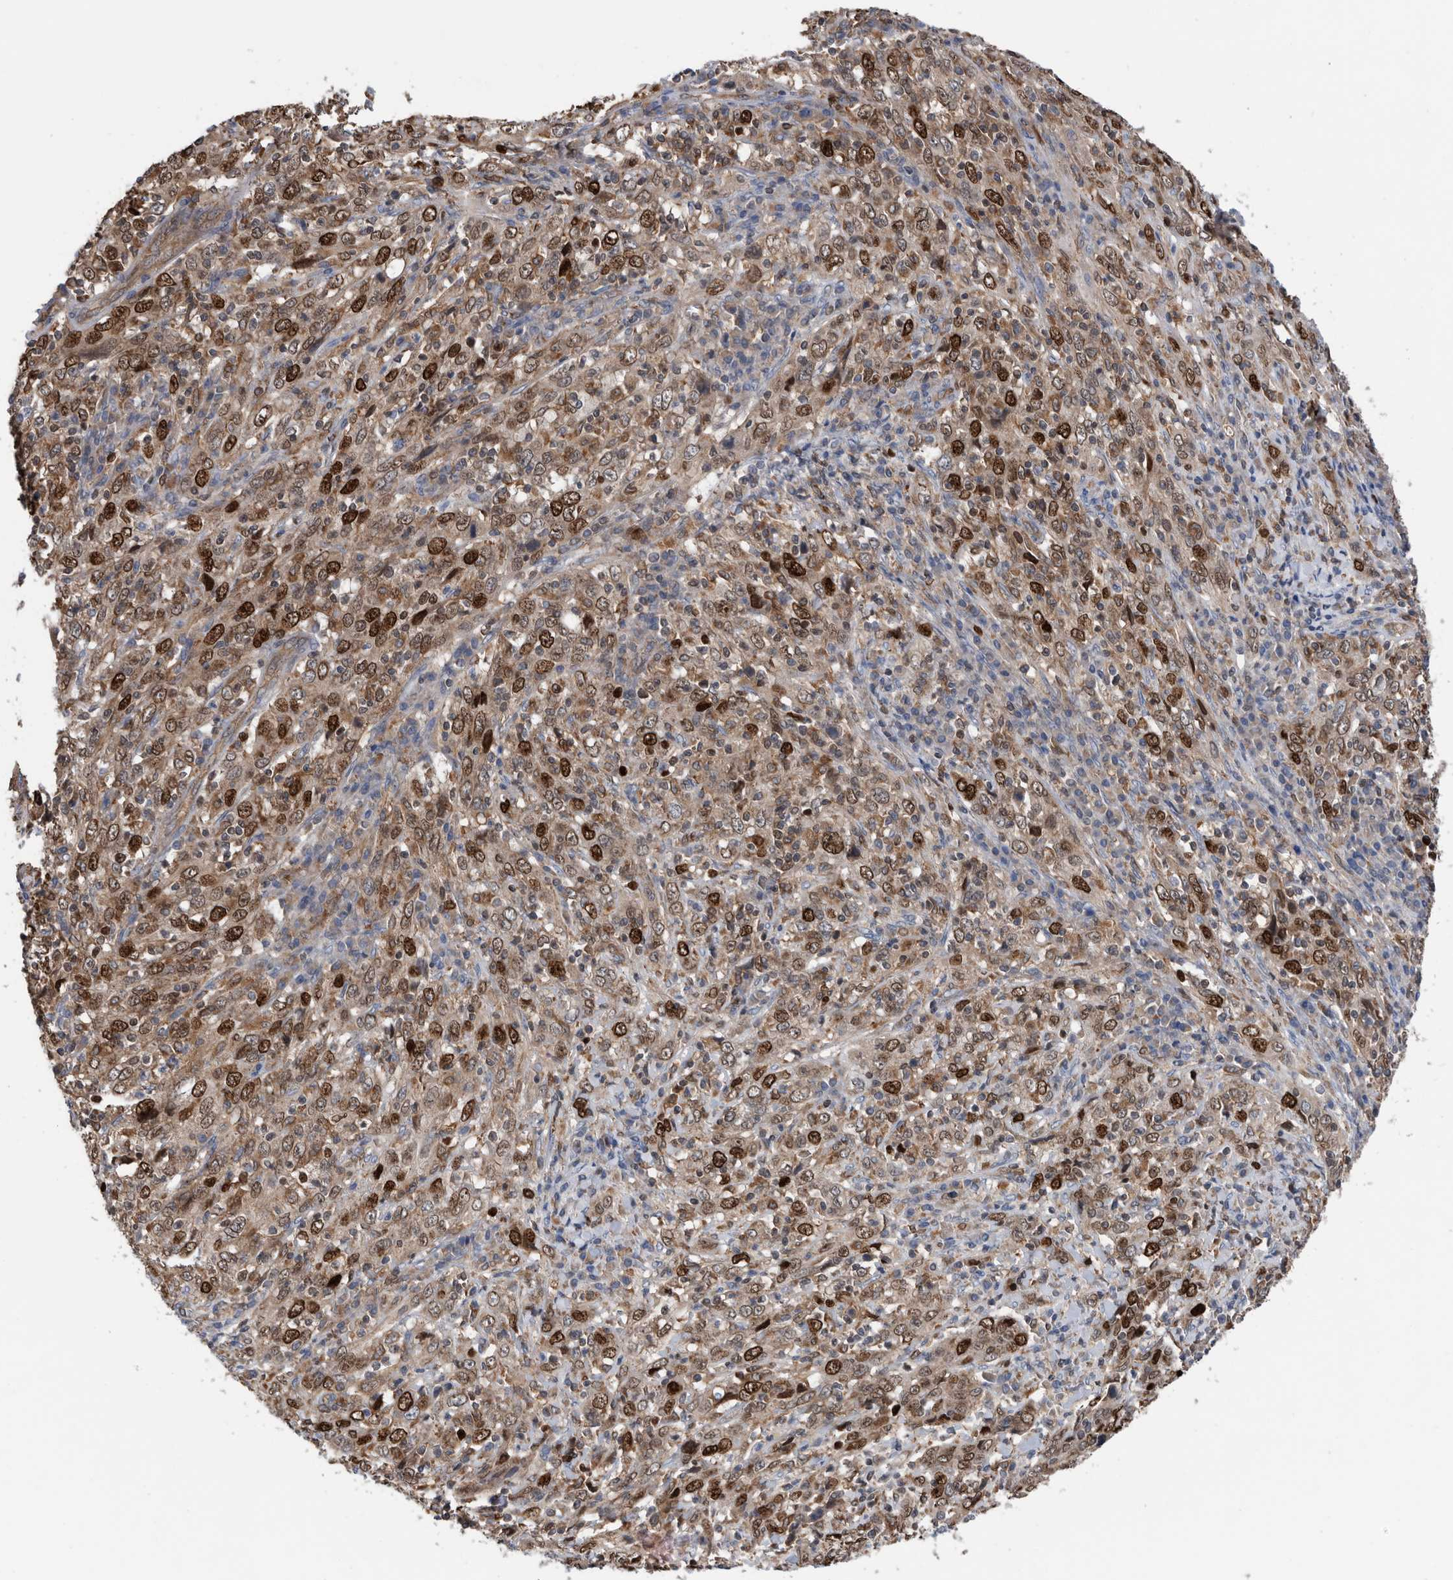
{"staining": {"intensity": "strong", "quantity": ">75%", "location": "cytoplasmic/membranous,nuclear"}, "tissue": "cervical cancer", "cell_type": "Tumor cells", "image_type": "cancer", "snomed": [{"axis": "morphology", "description": "Squamous cell carcinoma, NOS"}, {"axis": "topography", "description": "Cervix"}], "caption": "Immunohistochemistry (IHC) image of human squamous cell carcinoma (cervical) stained for a protein (brown), which shows high levels of strong cytoplasmic/membranous and nuclear staining in approximately >75% of tumor cells.", "gene": "ATAD2", "patient": {"sex": "female", "age": 46}}